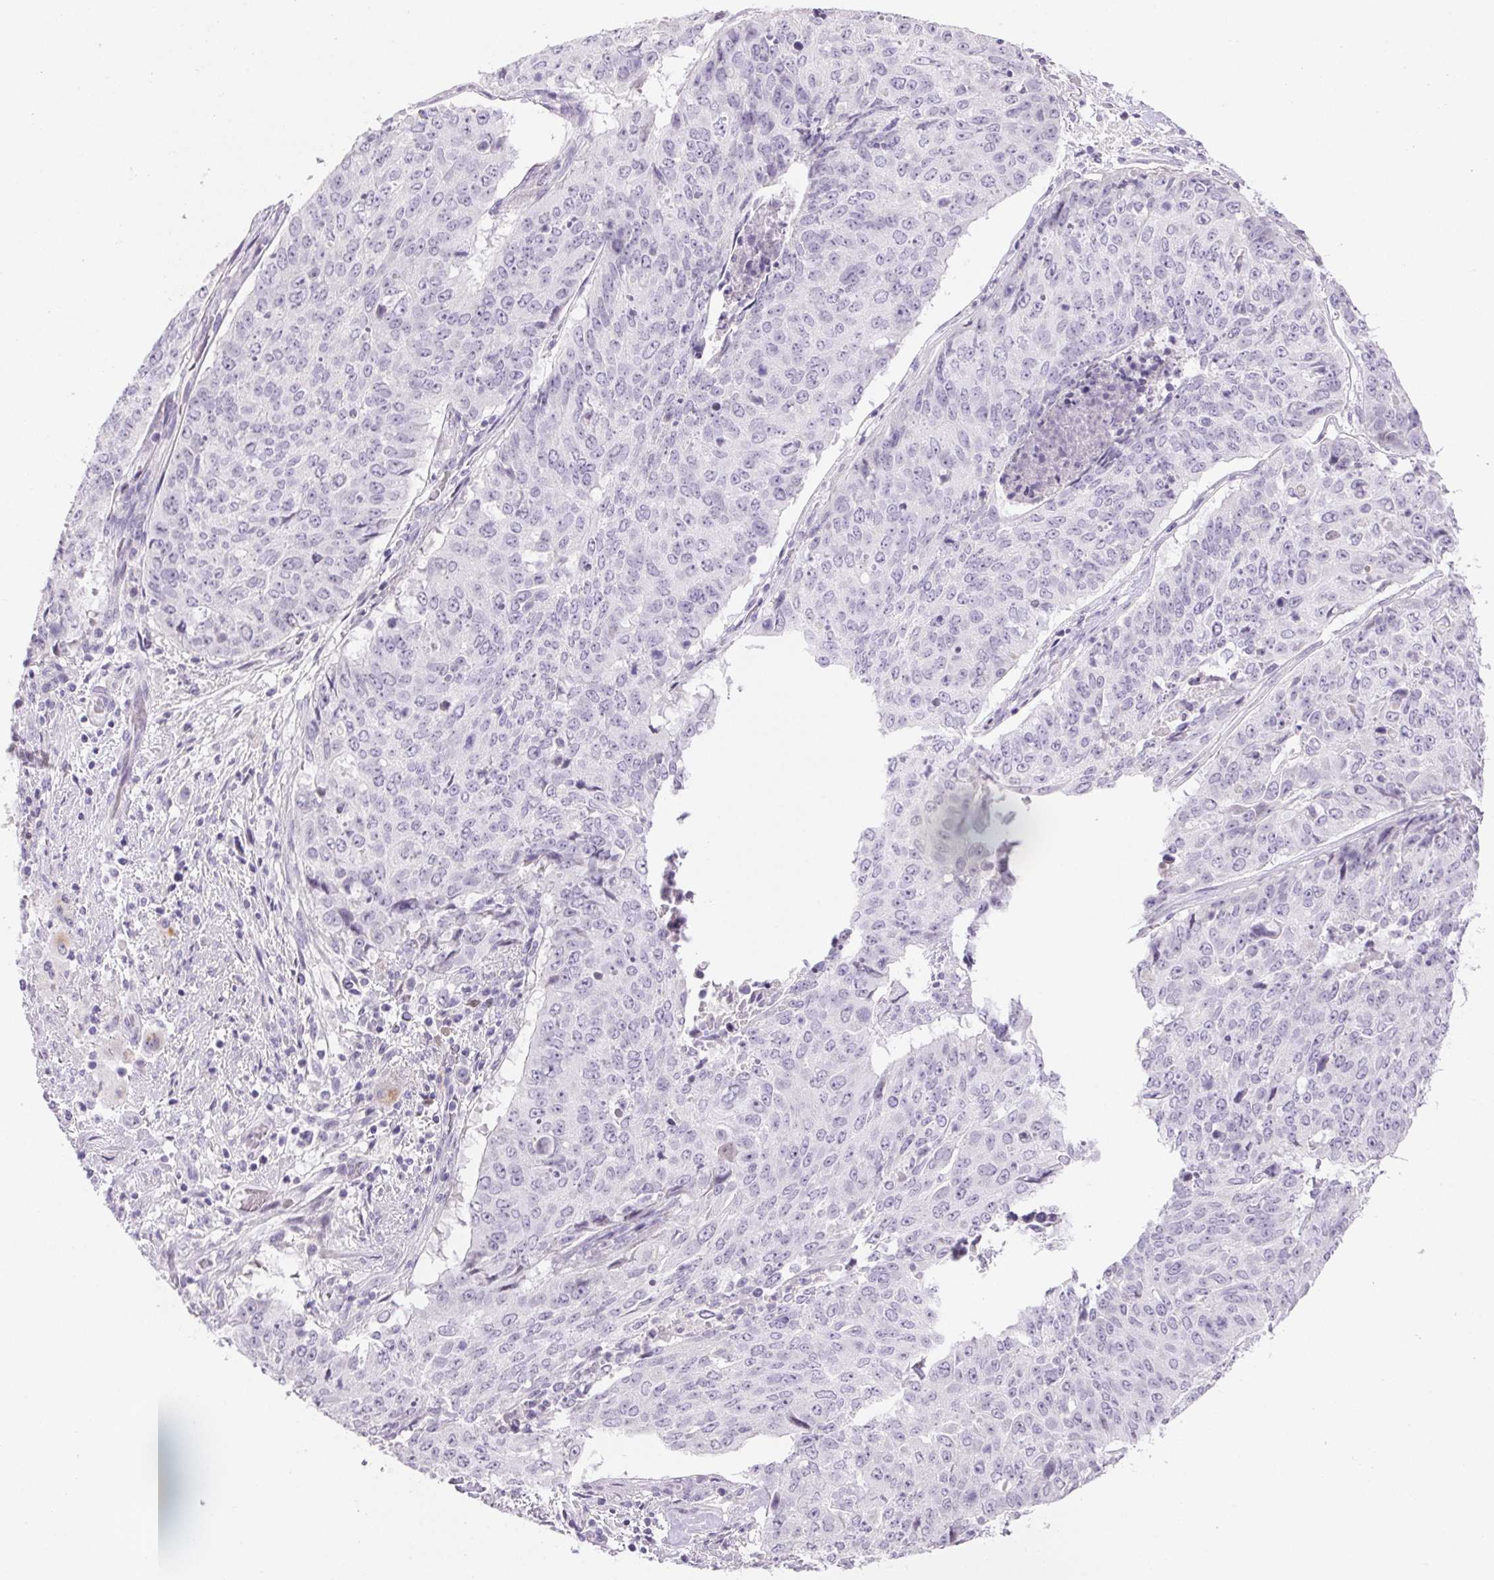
{"staining": {"intensity": "negative", "quantity": "none", "location": "none"}, "tissue": "lung cancer", "cell_type": "Tumor cells", "image_type": "cancer", "snomed": [{"axis": "morphology", "description": "Normal tissue, NOS"}, {"axis": "morphology", "description": "Squamous cell carcinoma, NOS"}, {"axis": "topography", "description": "Bronchus"}, {"axis": "topography", "description": "Lung"}], "caption": "This is an immunohistochemistry (IHC) photomicrograph of lung cancer. There is no expression in tumor cells.", "gene": "BPIFB2", "patient": {"sex": "male", "age": 64}}